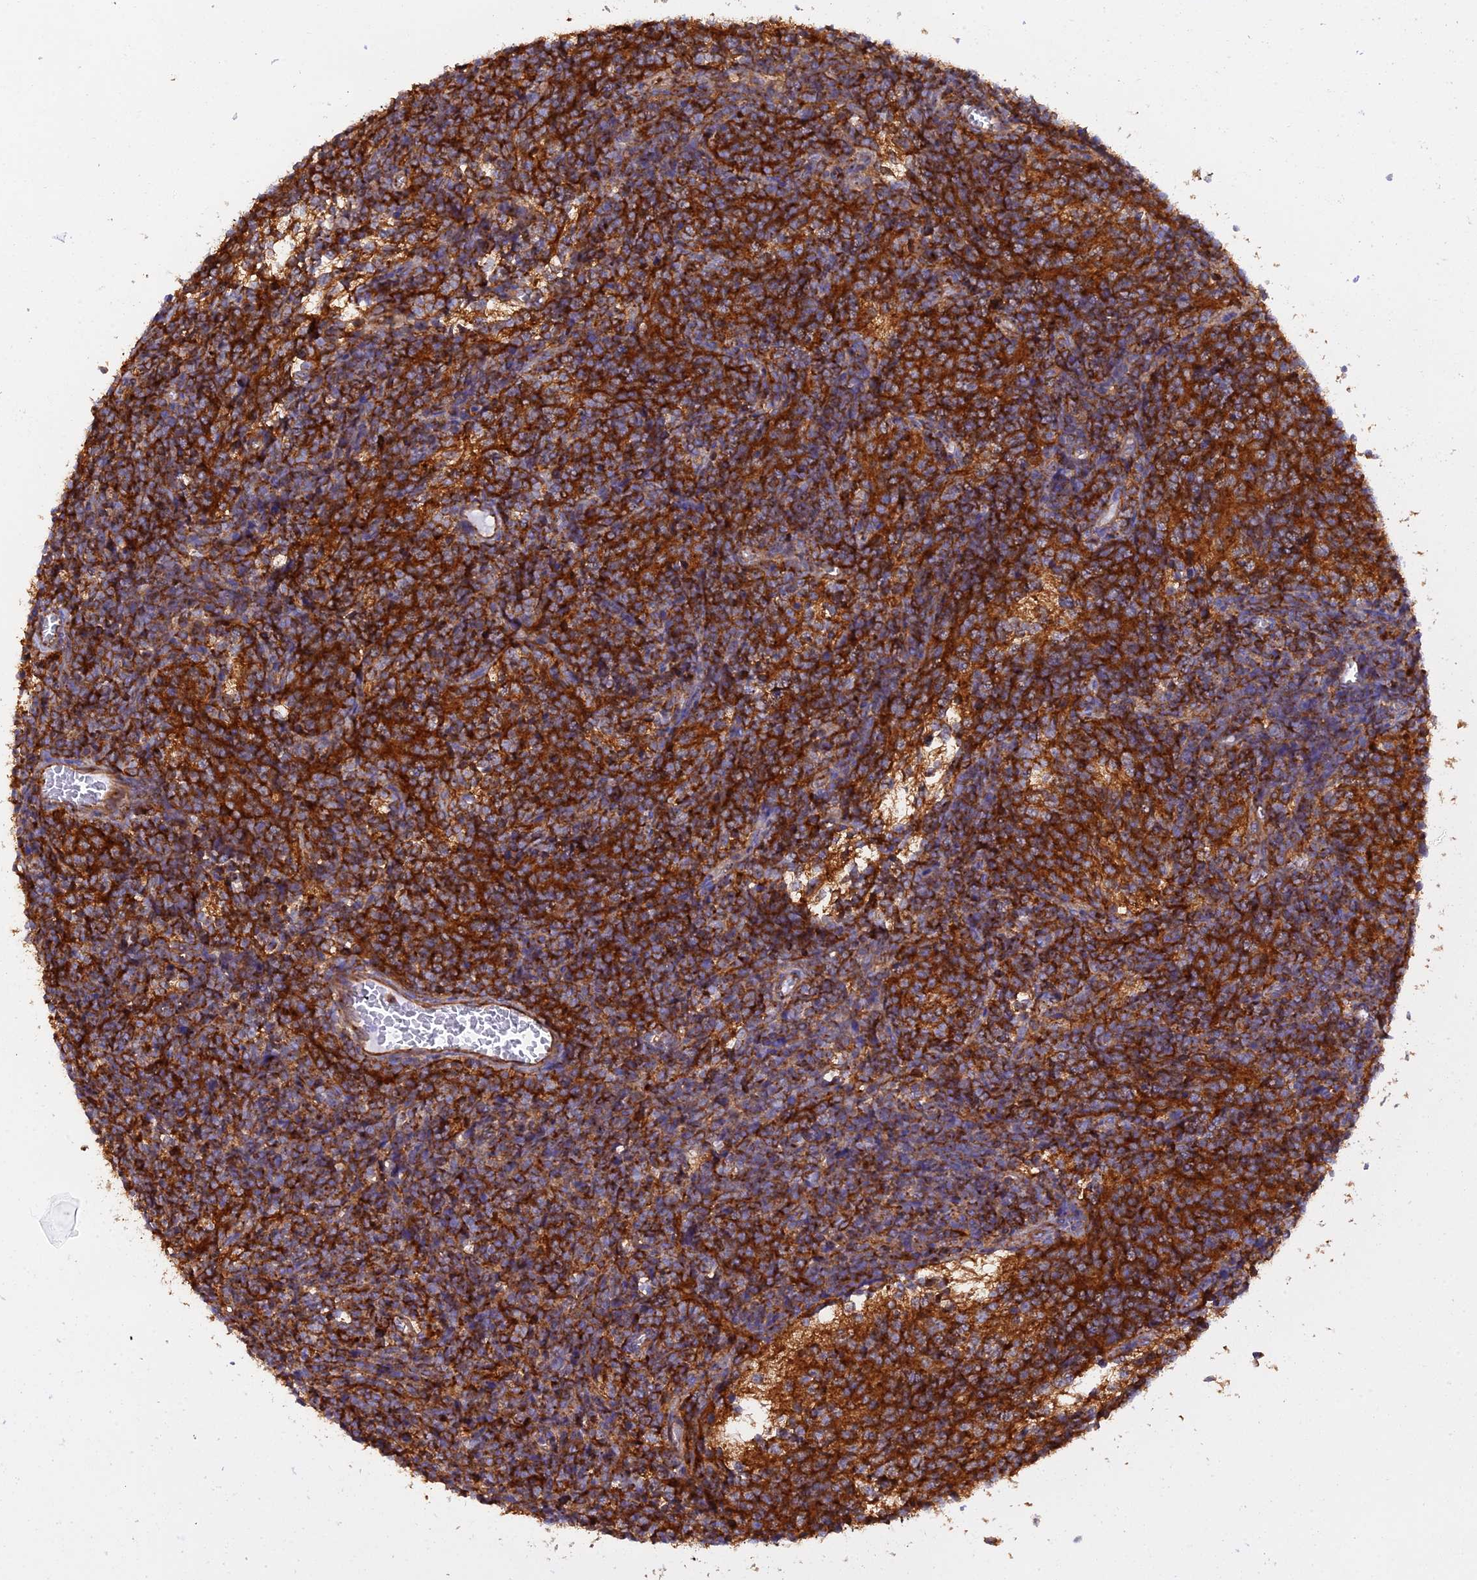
{"staining": {"intensity": "strong", "quantity": "25%-75%", "location": "cytoplasmic/membranous"}, "tissue": "glioma", "cell_type": "Tumor cells", "image_type": "cancer", "snomed": [{"axis": "morphology", "description": "Glioma, malignant, Low grade"}, {"axis": "topography", "description": "Brain"}], "caption": "Immunohistochemical staining of human malignant glioma (low-grade) shows high levels of strong cytoplasmic/membranous staining in about 25%-75% of tumor cells.", "gene": "DCTN2", "patient": {"sex": "female", "age": 1}}